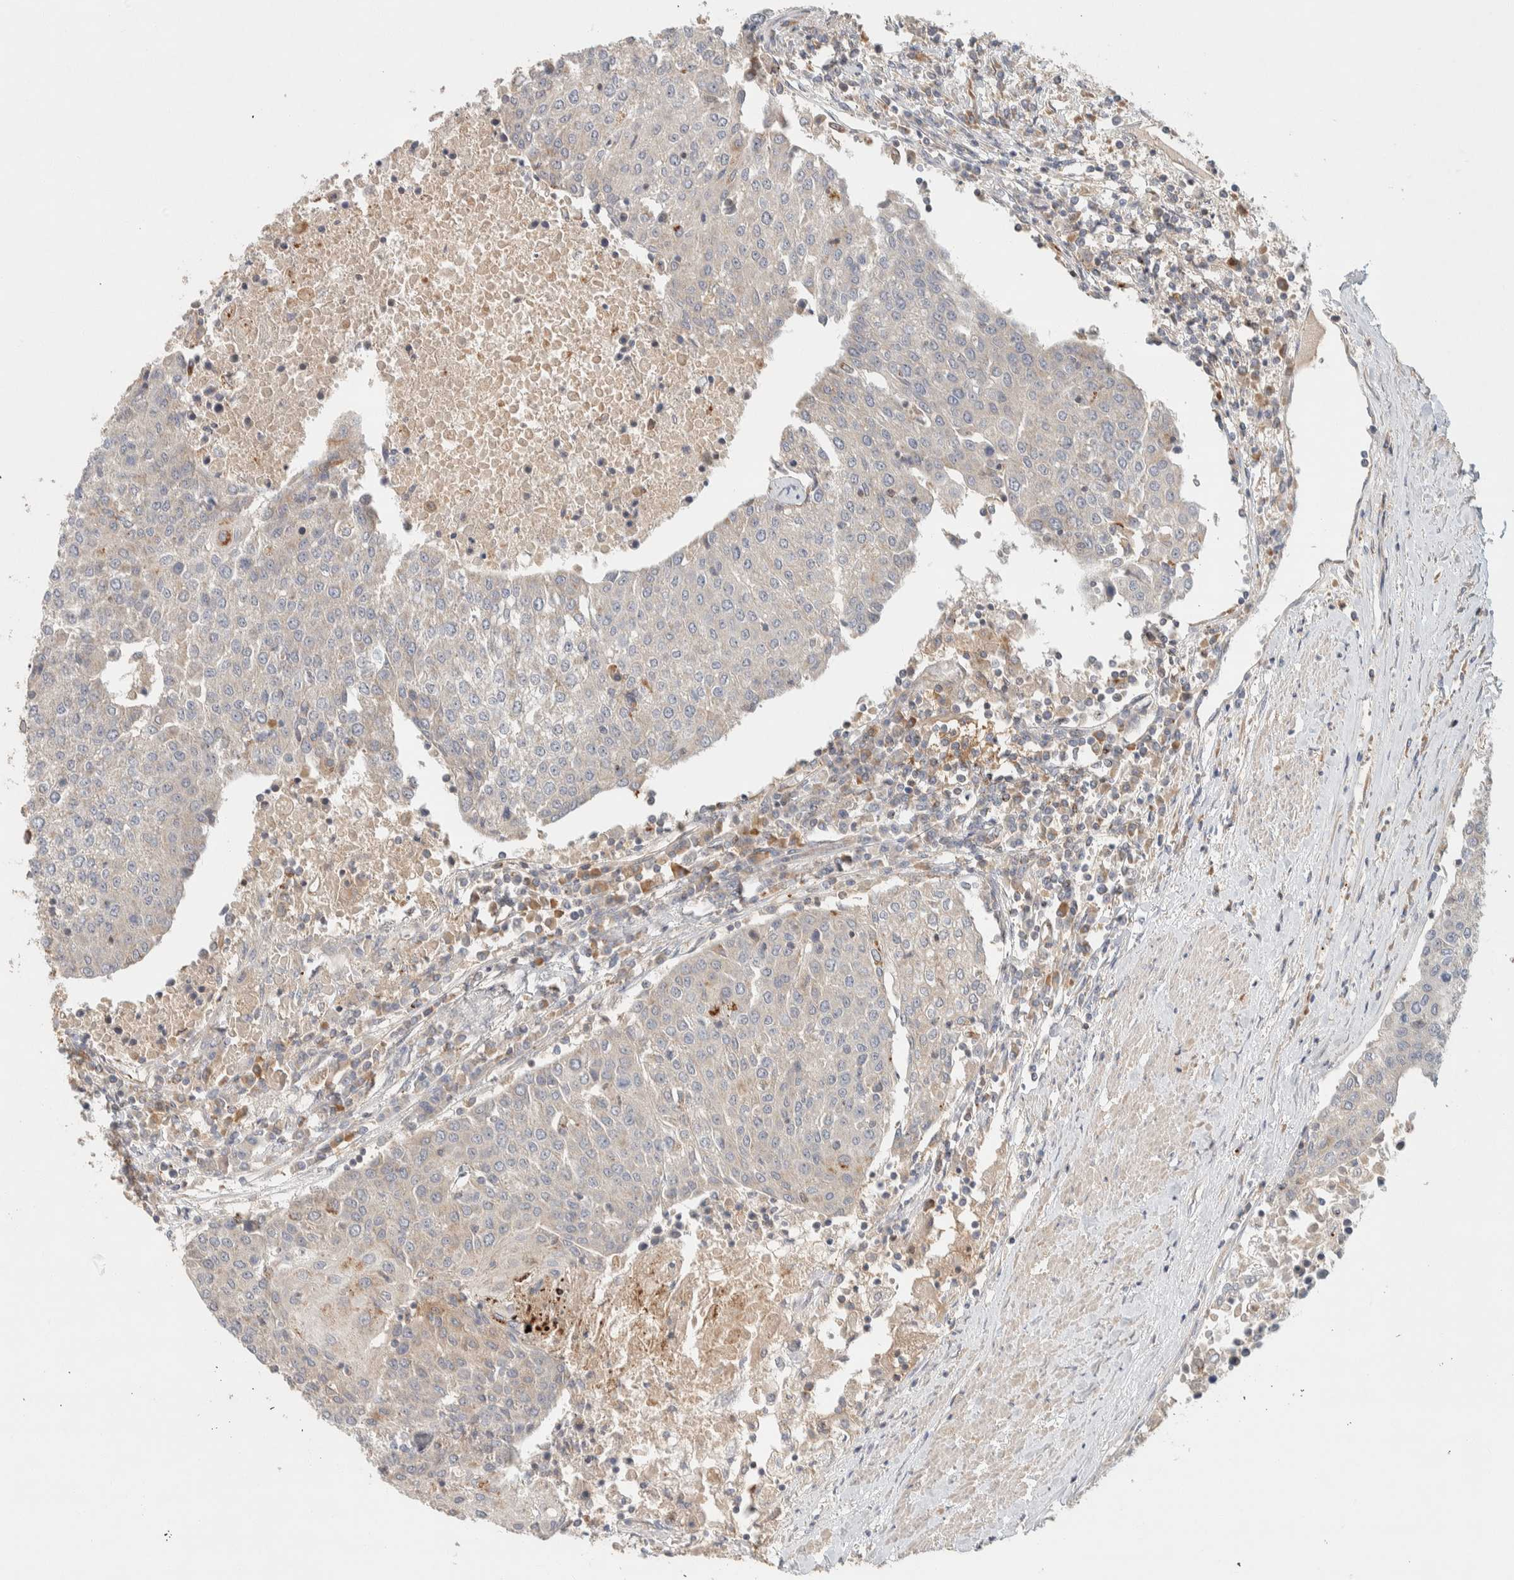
{"staining": {"intensity": "negative", "quantity": "none", "location": "none"}, "tissue": "urothelial cancer", "cell_type": "Tumor cells", "image_type": "cancer", "snomed": [{"axis": "morphology", "description": "Urothelial carcinoma, High grade"}, {"axis": "topography", "description": "Urinary bladder"}], "caption": "DAB immunohistochemical staining of urothelial cancer demonstrates no significant staining in tumor cells. The staining is performed using DAB brown chromogen with nuclei counter-stained in using hematoxylin.", "gene": "KIF9", "patient": {"sex": "female", "age": 85}}